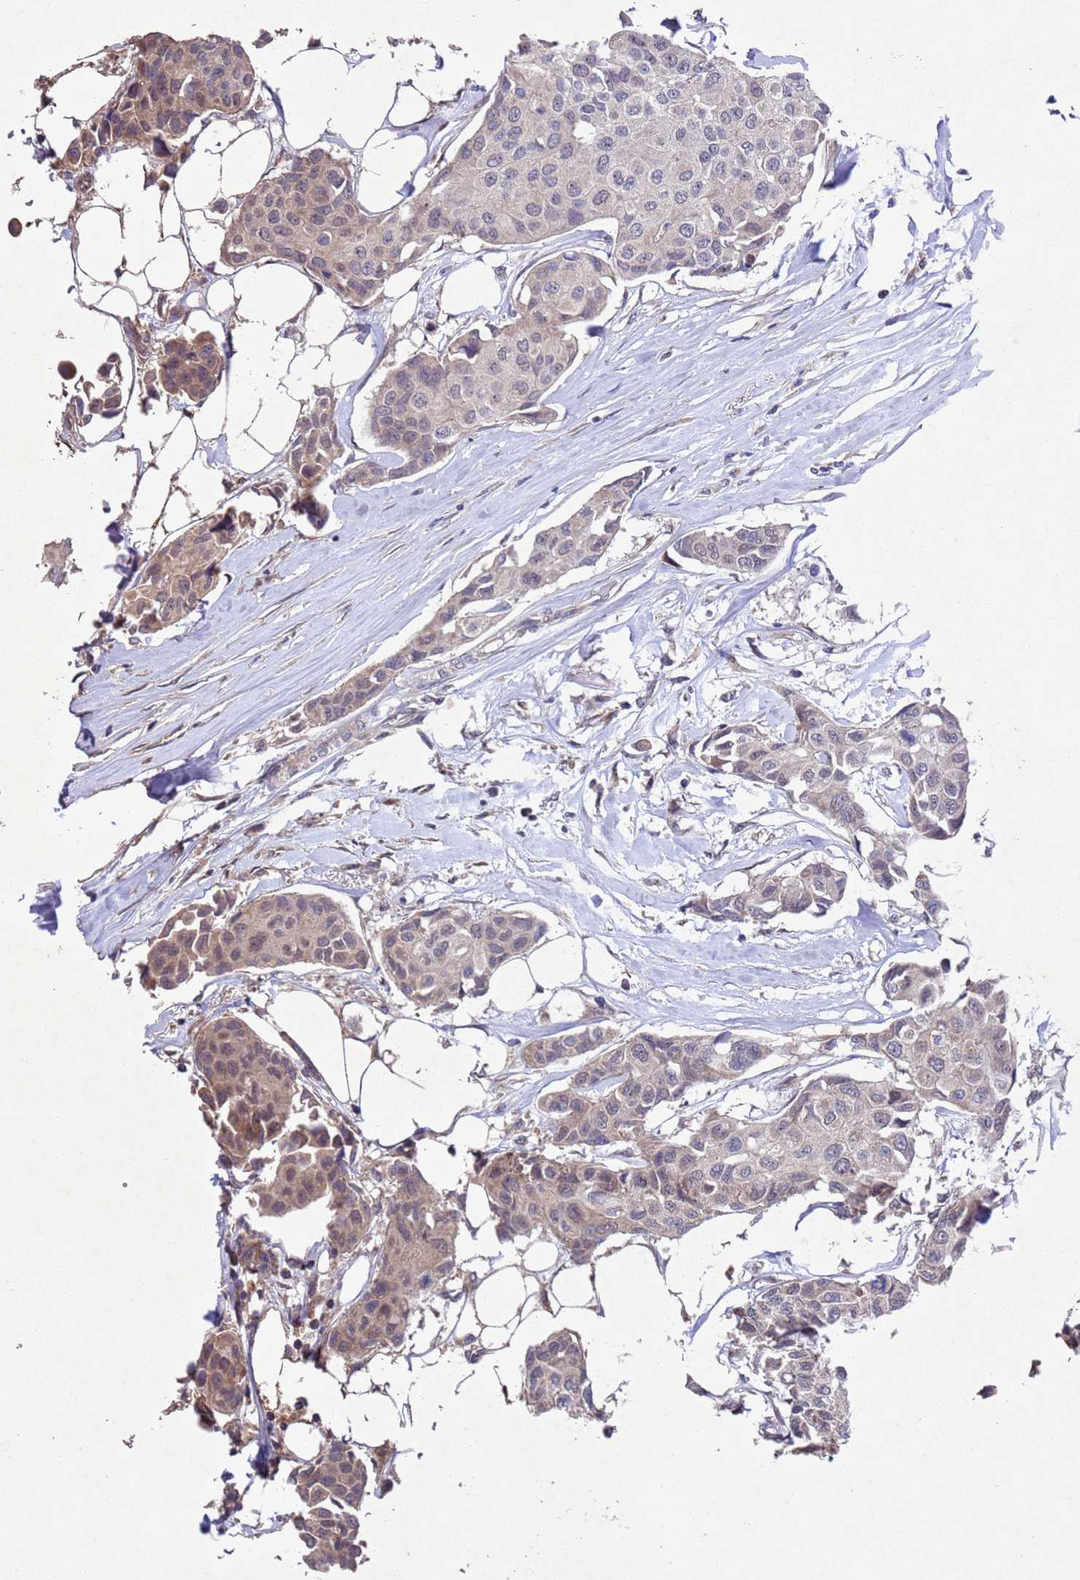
{"staining": {"intensity": "weak", "quantity": "<25%", "location": "cytoplasmic/membranous,nuclear"}, "tissue": "breast cancer", "cell_type": "Tumor cells", "image_type": "cancer", "snomed": [{"axis": "morphology", "description": "Duct carcinoma"}, {"axis": "topography", "description": "Breast"}], "caption": "This photomicrograph is of breast cancer (intraductal carcinoma) stained with IHC to label a protein in brown with the nuclei are counter-stained blue. There is no positivity in tumor cells.", "gene": "TBK1", "patient": {"sex": "female", "age": 80}}